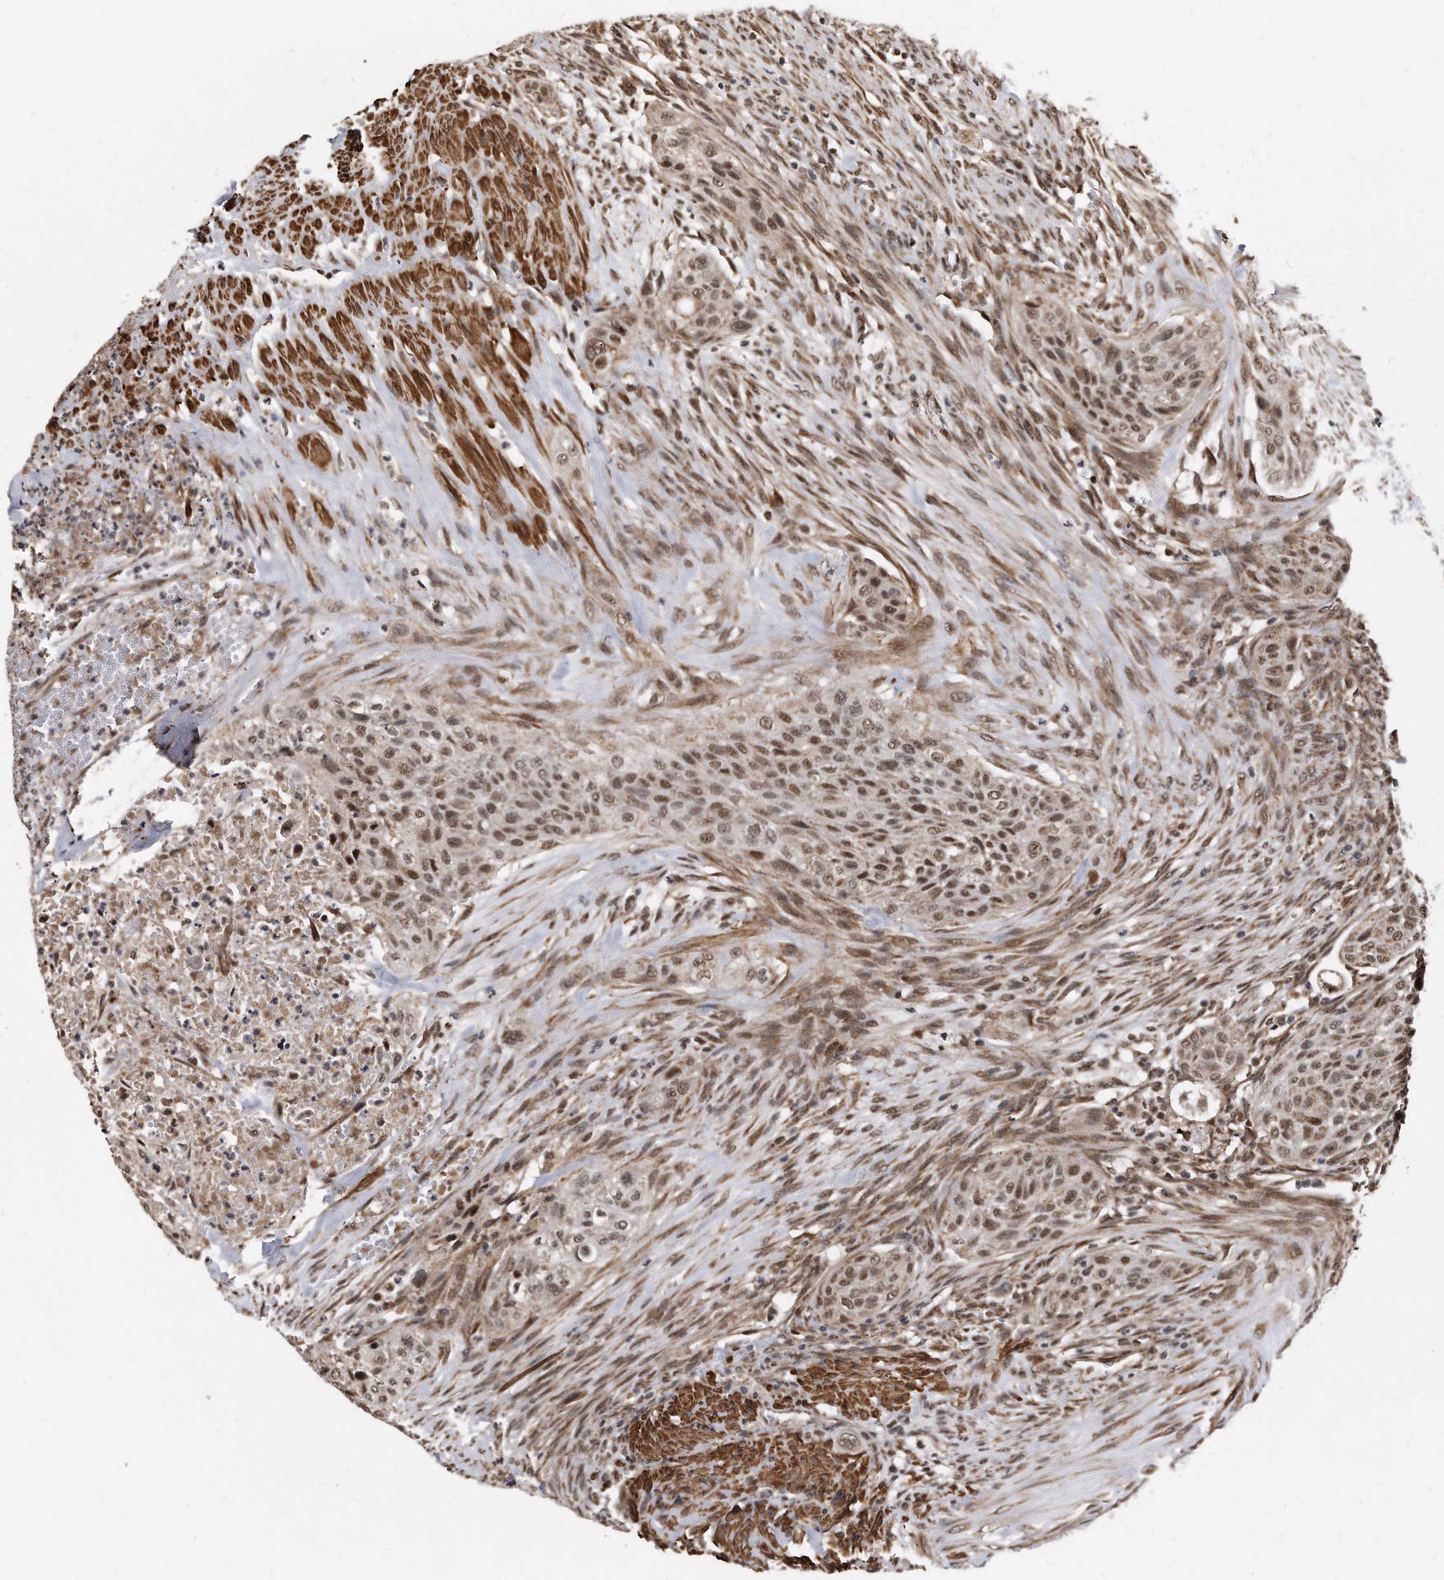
{"staining": {"intensity": "moderate", "quantity": ">75%", "location": "nuclear"}, "tissue": "urothelial cancer", "cell_type": "Tumor cells", "image_type": "cancer", "snomed": [{"axis": "morphology", "description": "Urothelial carcinoma, High grade"}, {"axis": "topography", "description": "Urinary bladder"}], "caption": "Urothelial carcinoma (high-grade) stained with immunohistochemistry demonstrates moderate nuclear expression in approximately >75% of tumor cells.", "gene": "DUSP22", "patient": {"sex": "male", "age": 35}}